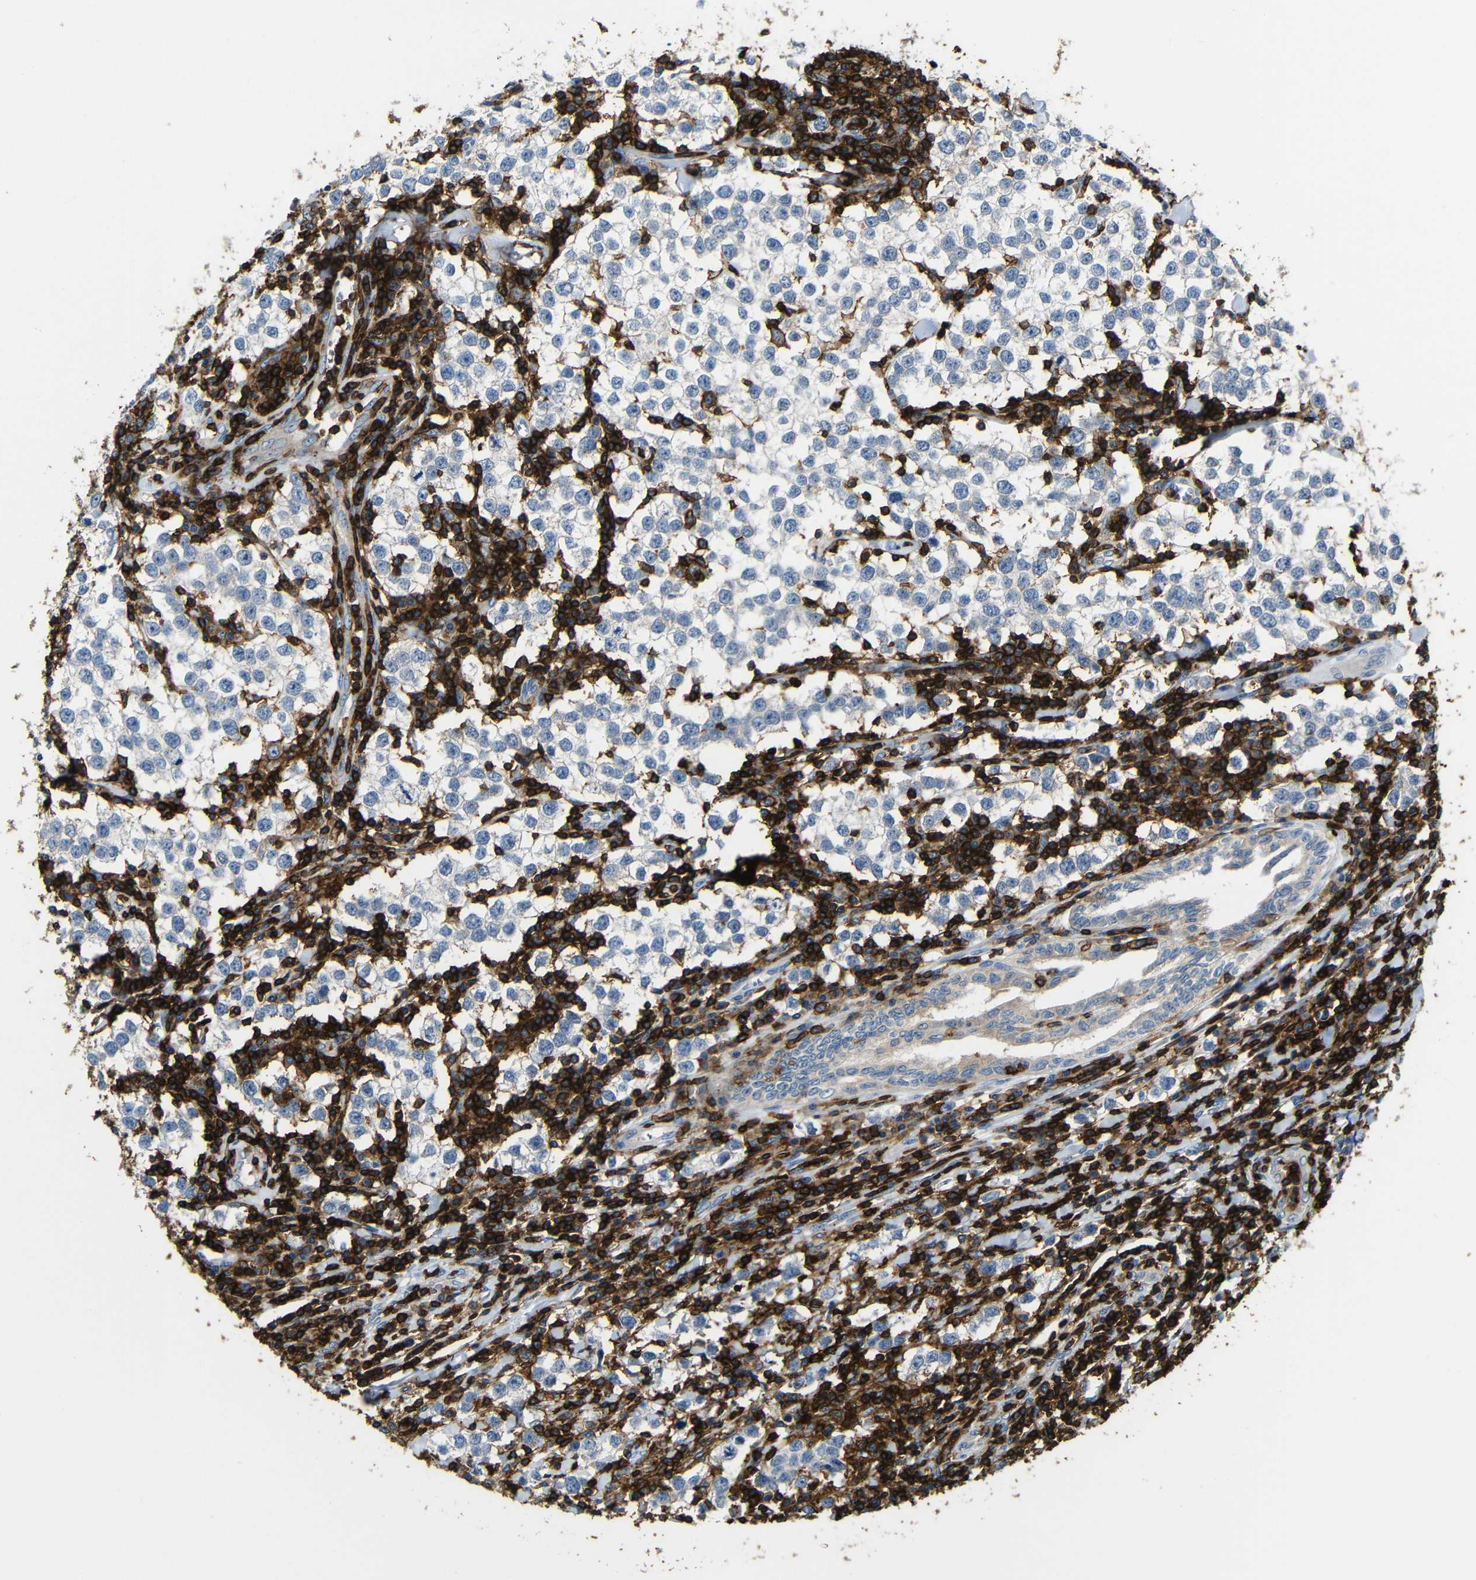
{"staining": {"intensity": "negative", "quantity": "none", "location": "none"}, "tissue": "testis cancer", "cell_type": "Tumor cells", "image_type": "cancer", "snomed": [{"axis": "morphology", "description": "Seminoma, NOS"}, {"axis": "morphology", "description": "Carcinoma, Embryonal, NOS"}, {"axis": "topography", "description": "Testis"}], "caption": "The image reveals no staining of tumor cells in testis cancer.", "gene": "P2RY12", "patient": {"sex": "male", "age": 36}}